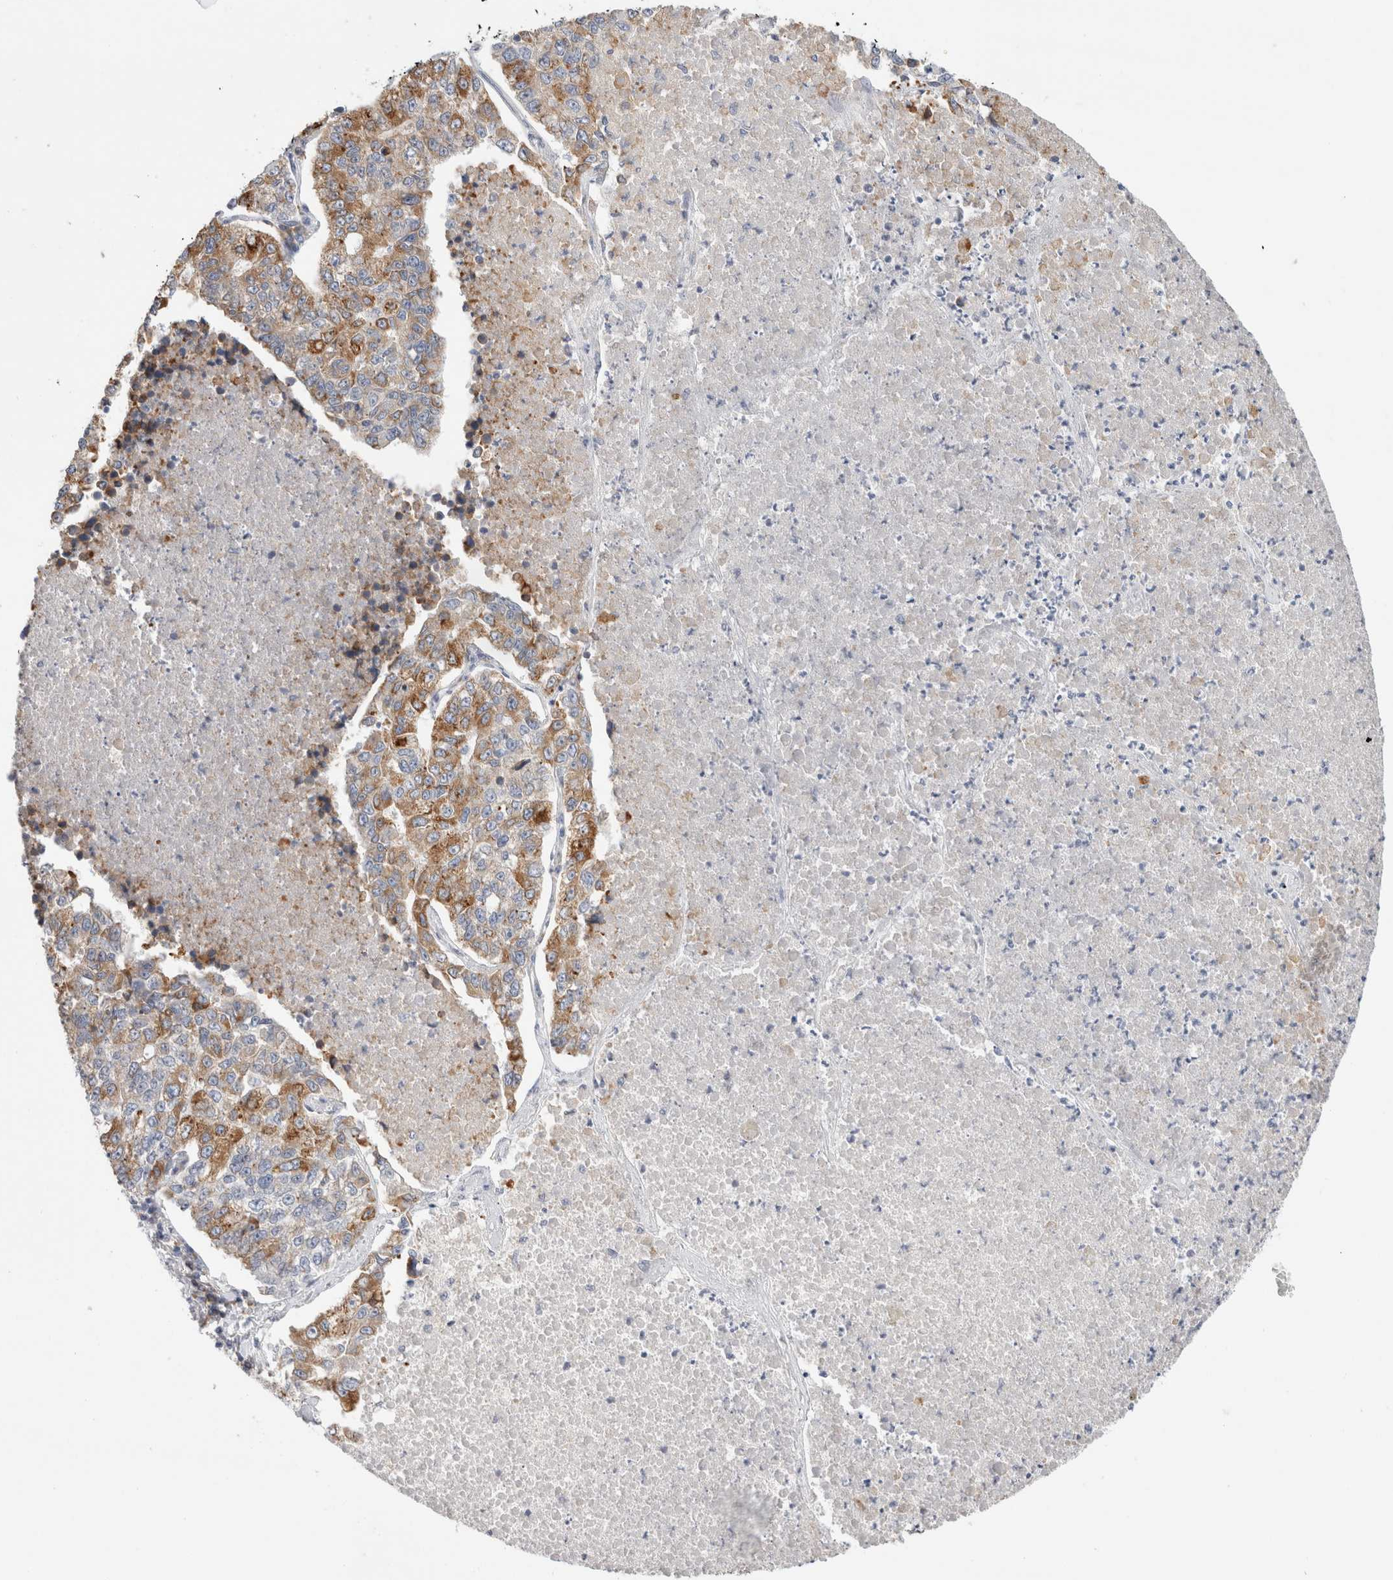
{"staining": {"intensity": "moderate", "quantity": ">75%", "location": "cytoplasmic/membranous"}, "tissue": "lung cancer", "cell_type": "Tumor cells", "image_type": "cancer", "snomed": [{"axis": "morphology", "description": "Adenocarcinoma, NOS"}, {"axis": "topography", "description": "Lung"}], "caption": "DAB (3,3'-diaminobenzidine) immunohistochemical staining of adenocarcinoma (lung) exhibits moderate cytoplasmic/membranous protein staining in about >75% of tumor cells. The staining was performed using DAB (3,3'-diaminobenzidine), with brown indicating positive protein expression. Nuclei are stained blue with hematoxylin.", "gene": "CSK", "patient": {"sex": "male", "age": 49}}